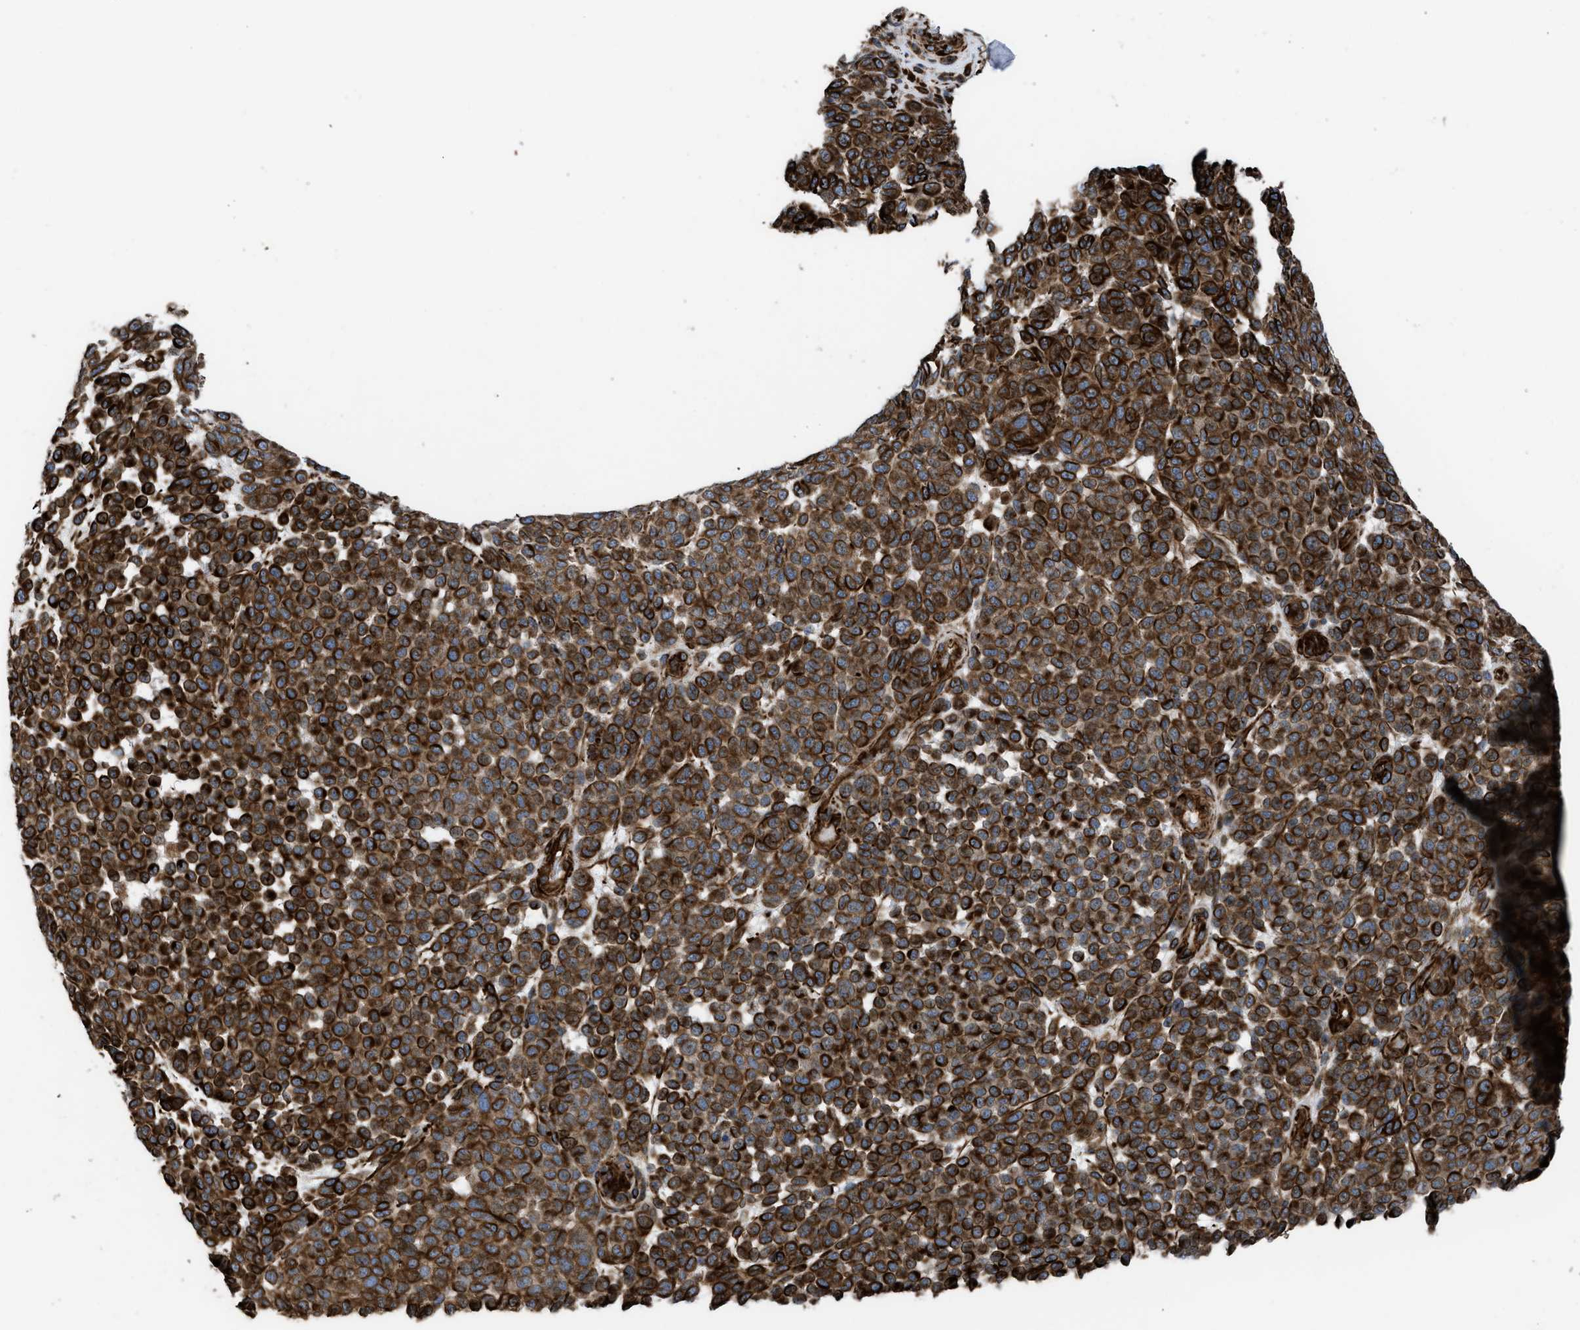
{"staining": {"intensity": "moderate", "quantity": ">75%", "location": "cytoplasmic/membranous"}, "tissue": "melanoma", "cell_type": "Tumor cells", "image_type": "cancer", "snomed": [{"axis": "morphology", "description": "Malignant melanoma, NOS"}, {"axis": "topography", "description": "Skin"}], "caption": "An IHC image of neoplastic tissue is shown. Protein staining in brown highlights moderate cytoplasmic/membranous positivity in melanoma within tumor cells.", "gene": "PTPRE", "patient": {"sex": "male", "age": 59}}